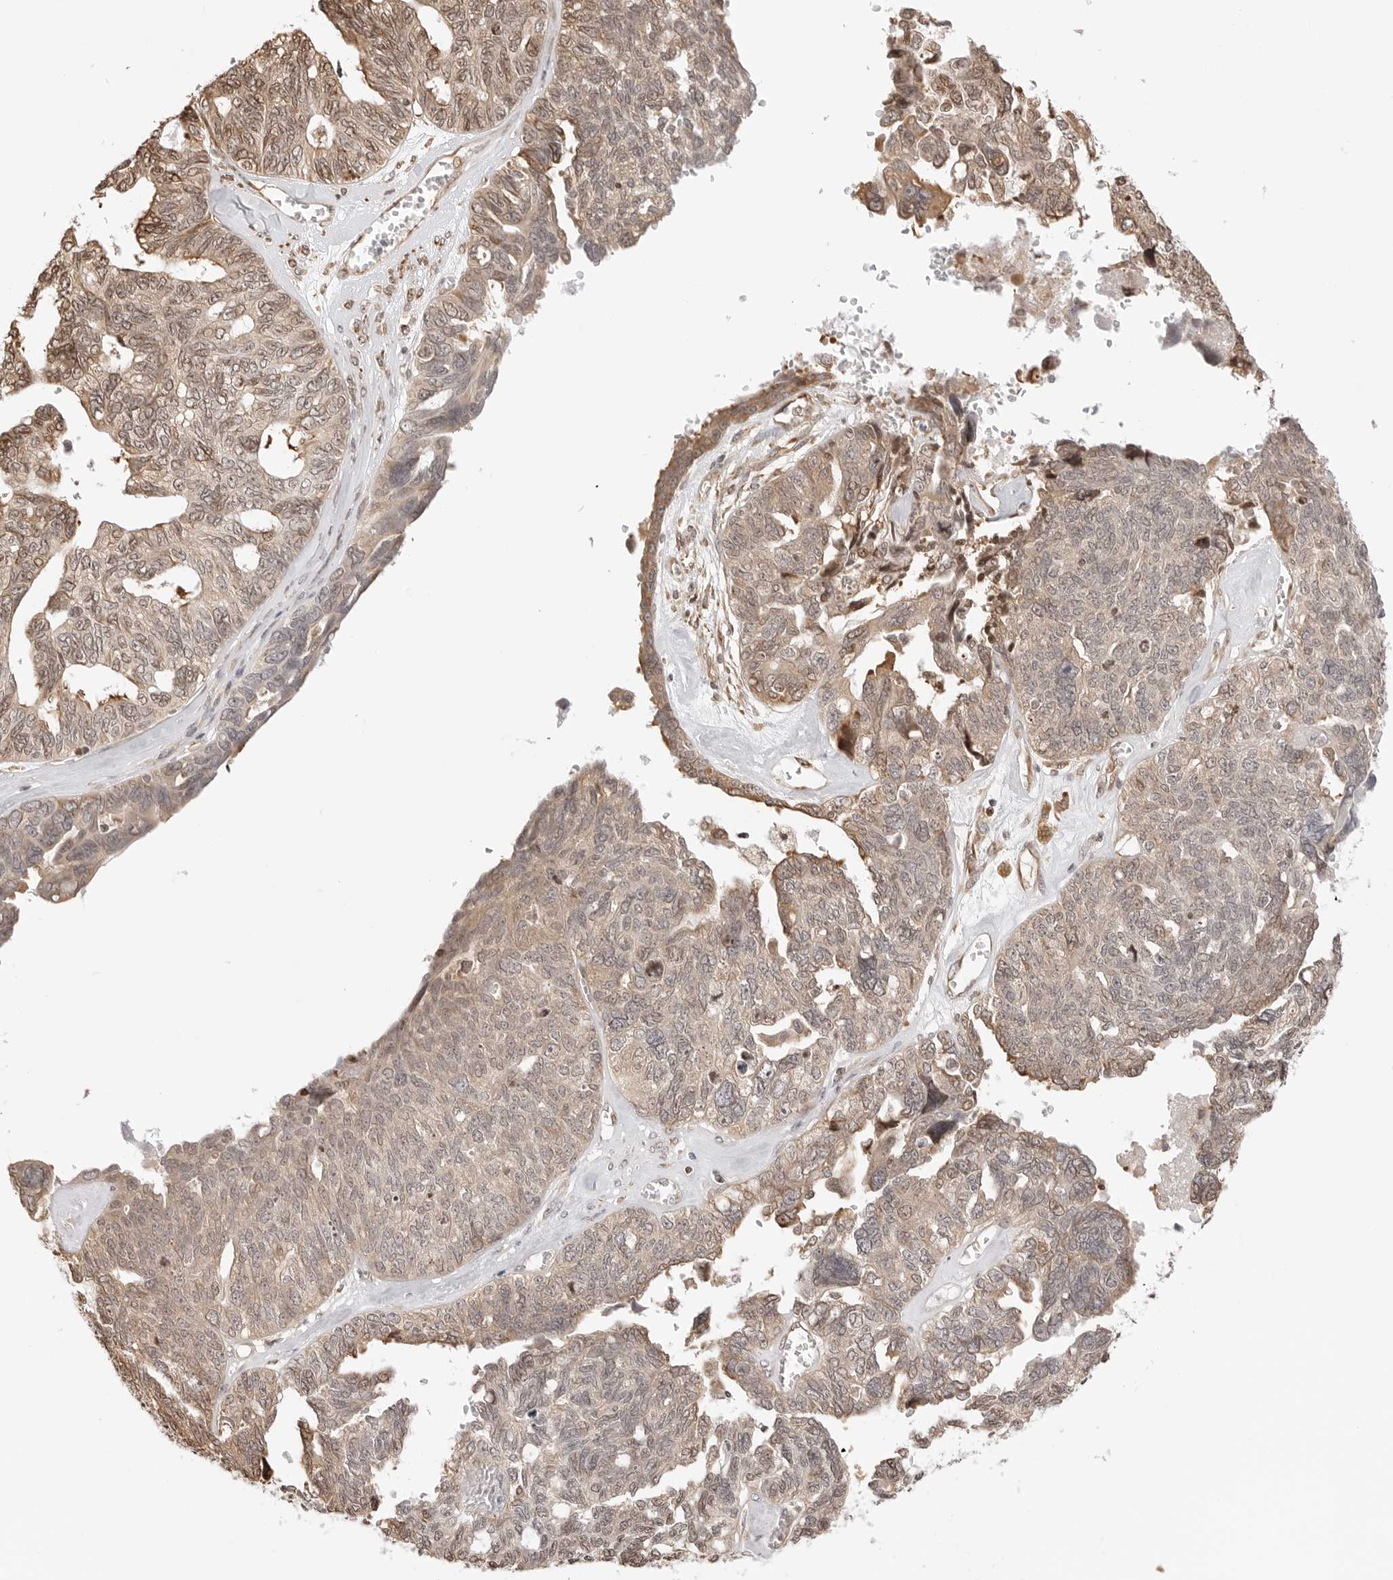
{"staining": {"intensity": "weak", "quantity": "25%-75%", "location": "cytoplasmic/membranous,nuclear"}, "tissue": "ovarian cancer", "cell_type": "Tumor cells", "image_type": "cancer", "snomed": [{"axis": "morphology", "description": "Cystadenocarcinoma, serous, NOS"}, {"axis": "topography", "description": "Ovary"}], "caption": "Ovarian cancer tissue exhibits weak cytoplasmic/membranous and nuclear positivity in about 25%-75% of tumor cells (Stains: DAB in brown, nuclei in blue, Microscopy: brightfield microscopy at high magnification).", "gene": "FKBP14", "patient": {"sex": "female", "age": 79}}